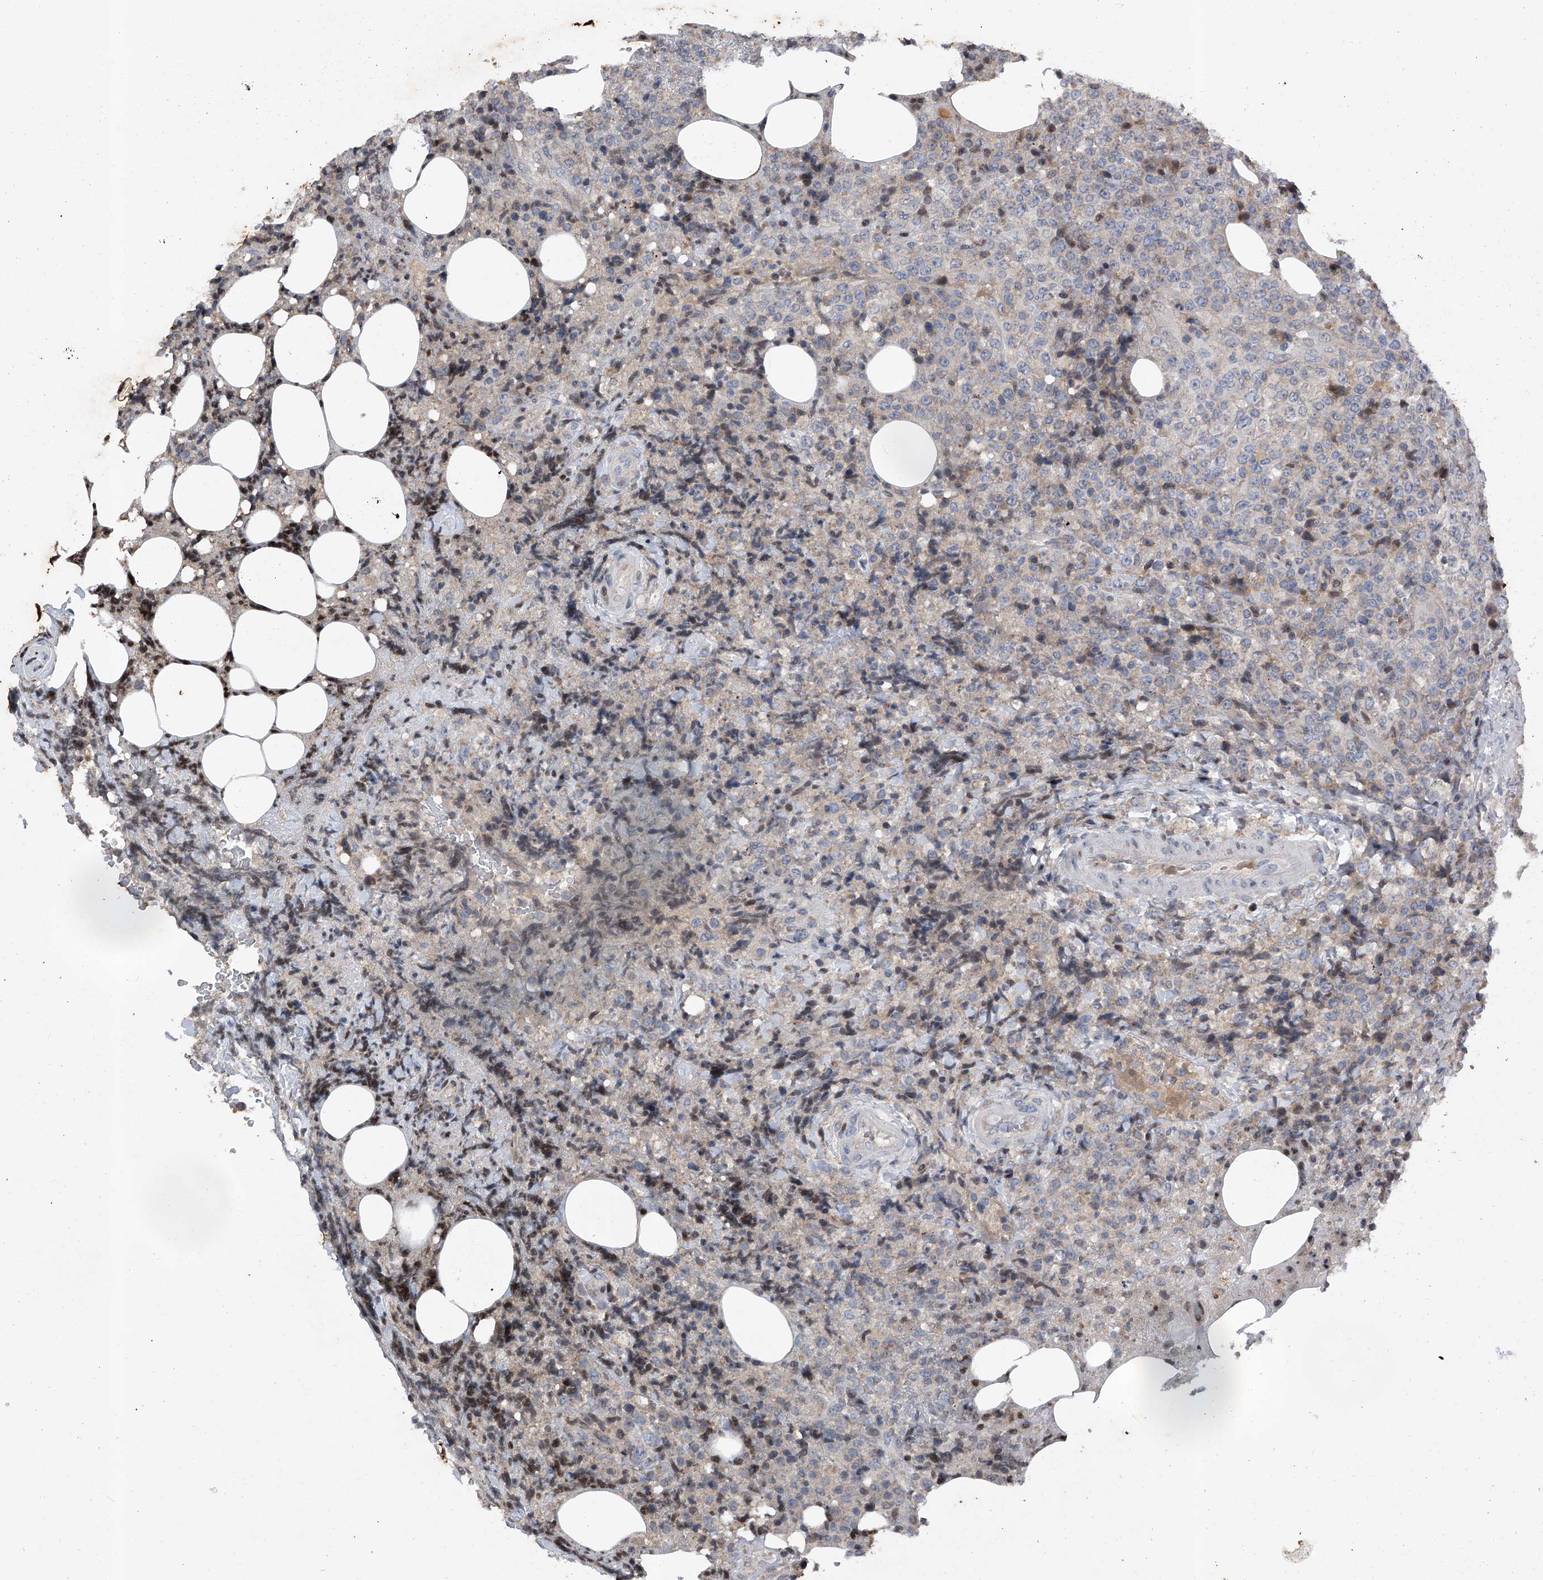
{"staining": {"intensity": "negative", "quantity": "none", "location": "none"}, "tissue": "lymphoma", "cell_type": "Tumor cells", "image_type": "cancer", "snomed": [{"axis": "morphology", "description": "Malignant lymphoma, non-Hodgkin's type, High grade"}, {"axis": "topography", "description": "Lymph node"}], "caption": "High-grade malignant lymphoma, non-Hodgkin's type was stained to show a protein in brown. There is no significant expression in tumor cells.", "gene": "RWDD2A", "patient": {"sex": "male", "age": 13}}